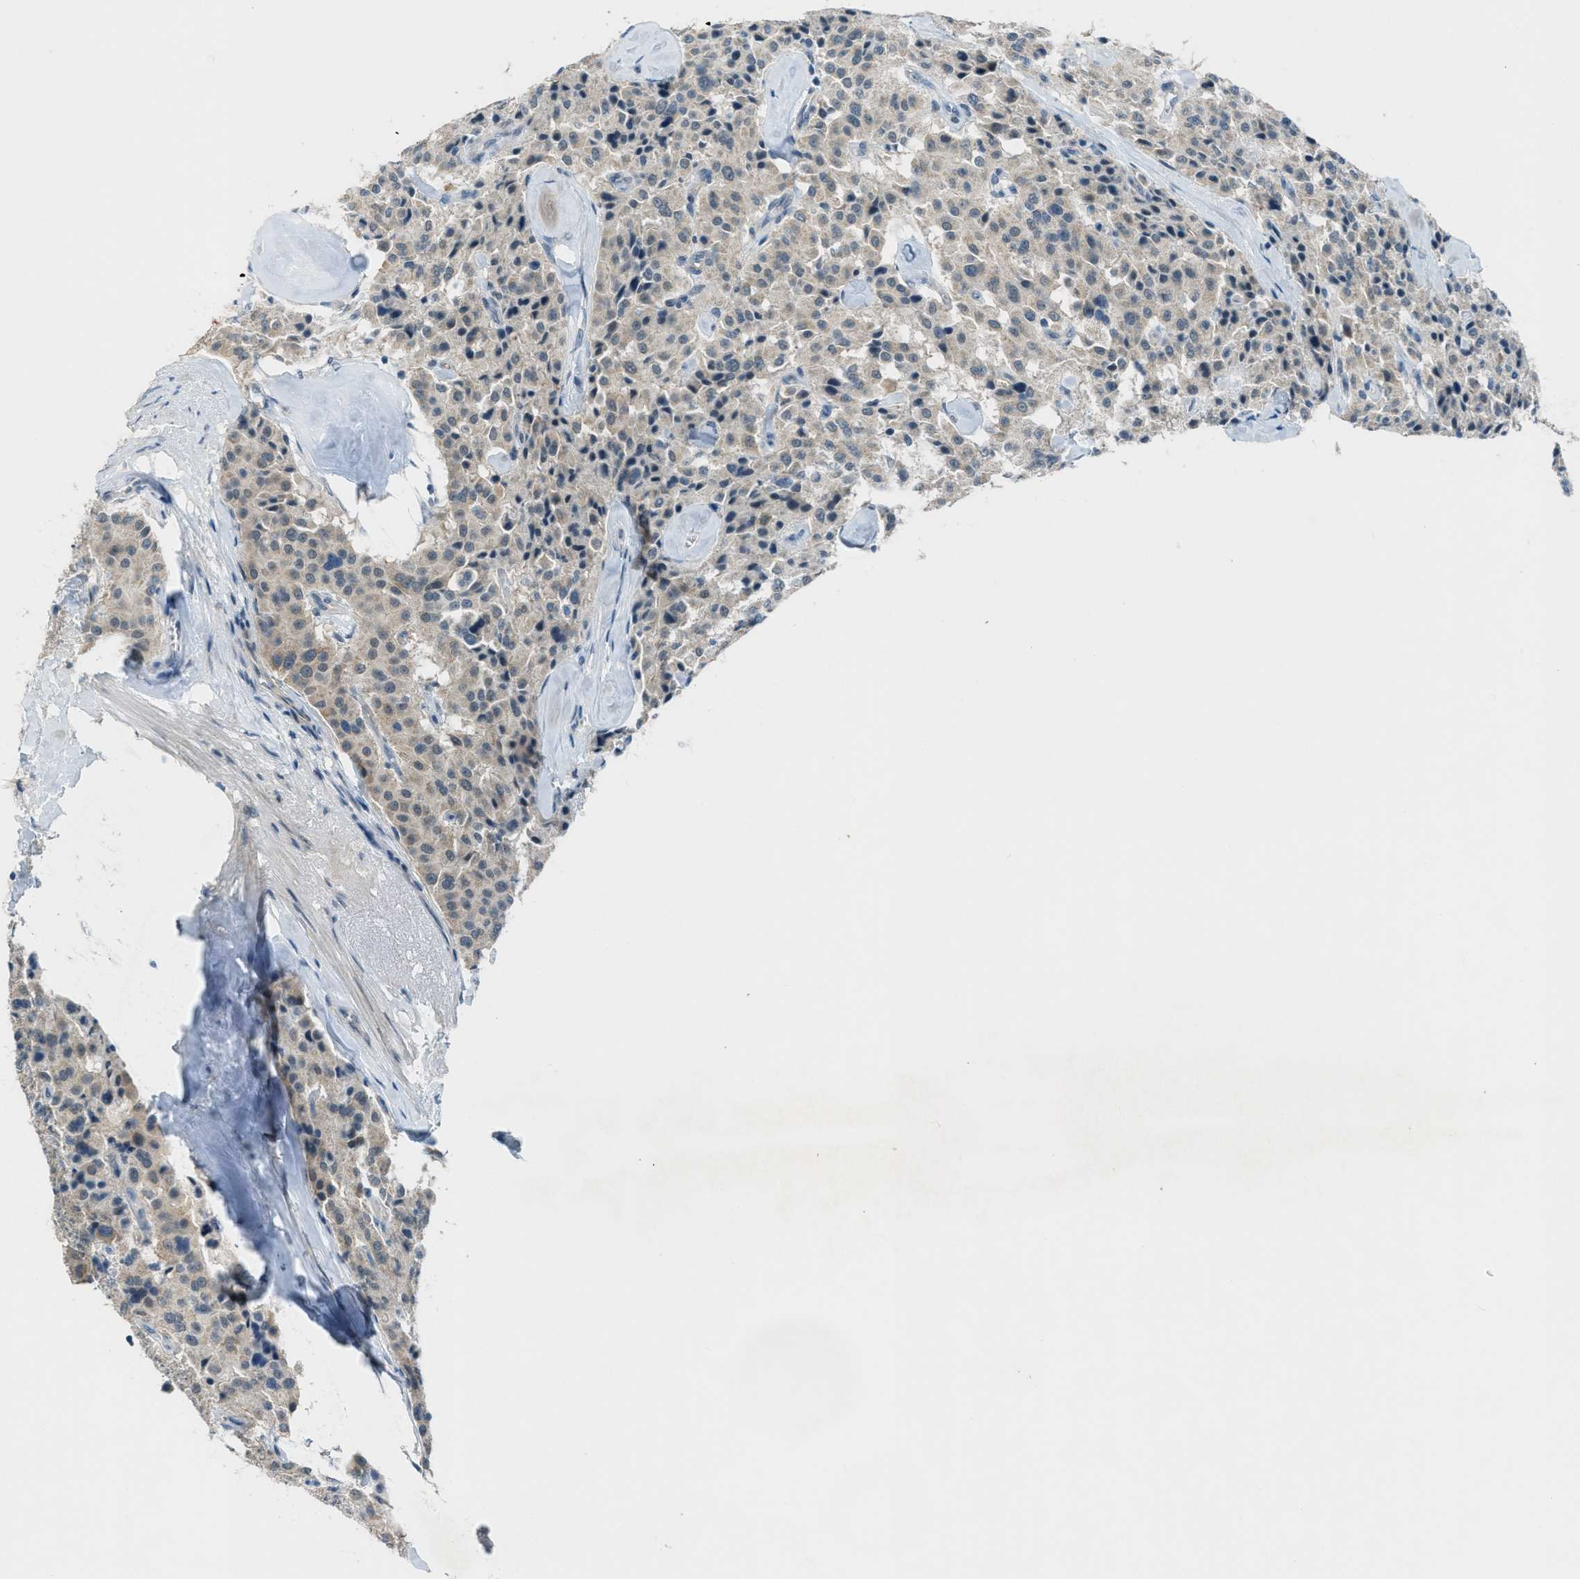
{"staining": {"intensity": "weak", "quantity": "<25%", "location": "cytoplasmic/membranous"}, "tissue": "carcinoid", "cell_type": "Tumor cells", "image_type": "cancer", "snomed": [{"axis": "morphology", "description": "Carcinoid, malignant, NOS"}, {"axis": "topography", "description": "Lung"}], "caption": "DAB (3,3'-diaminobenzidine) immunohistochemical staining of carcinoid (malignant) displays no significant staining in tumor cells.", "gene": "CDON", "patient": {"sex": "male", "age": 30}}